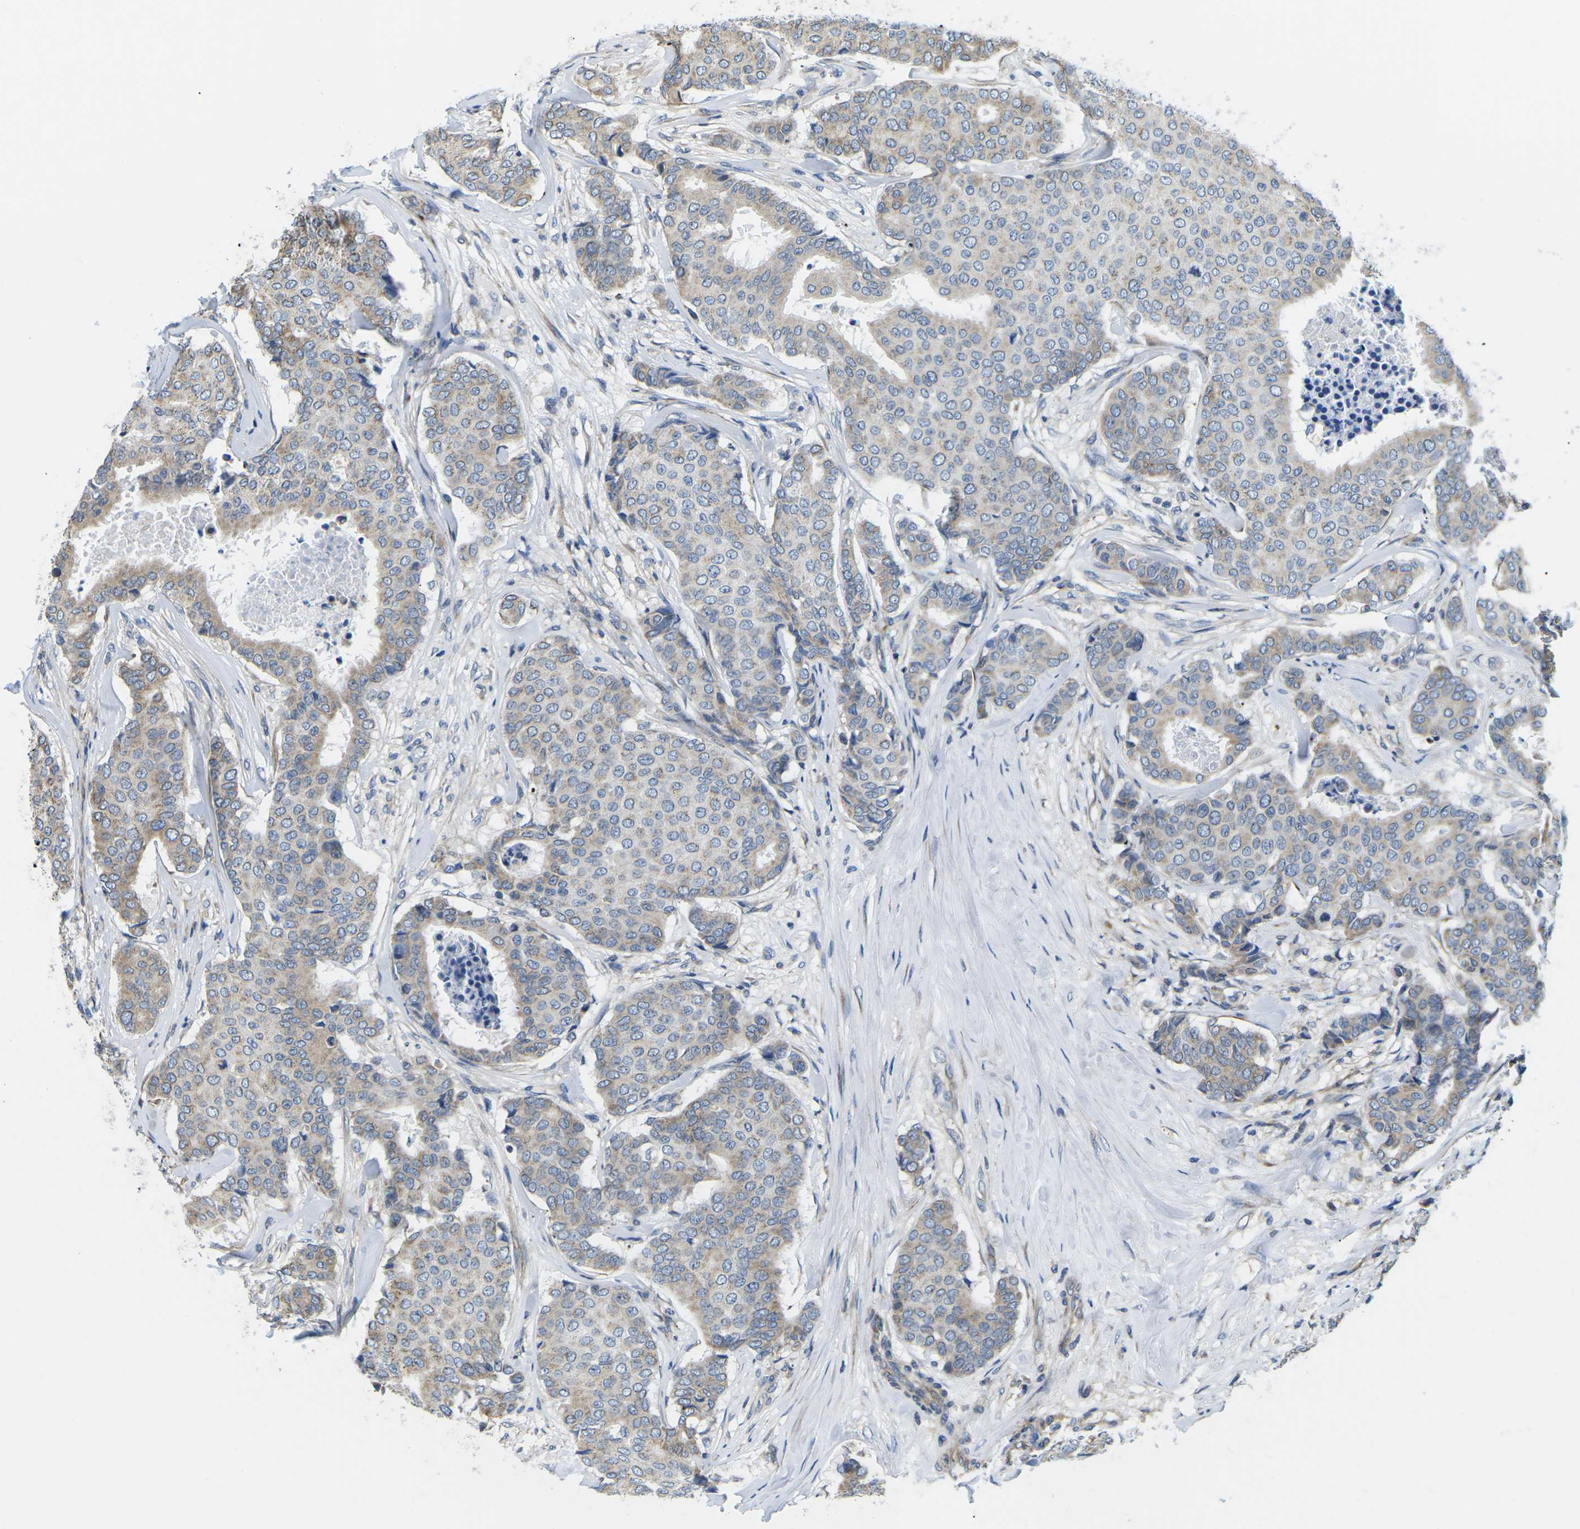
{"staining": {"intensity": "weak", "quantity": "25%-75%", "location": "cytoplasmic/membranous"}, "tissue": "breast cancer", "cell_type": "Tumor cells", "image_type": "cancer", "snomed": [{"axis": "morphology", "description": "Duct carcinoma"}, {"axis": "topography", "description": "Breast"}], "caption": "About 25%-75% of tumor cells in human breast cancer (intraductal carcinoma) demonstrate weak cytoplasmic/membranous protein expression as visualized by brown immunohistochemical staining.", "gene": "TMEFF2", "patient": {"sex": "female", "age": 75}}